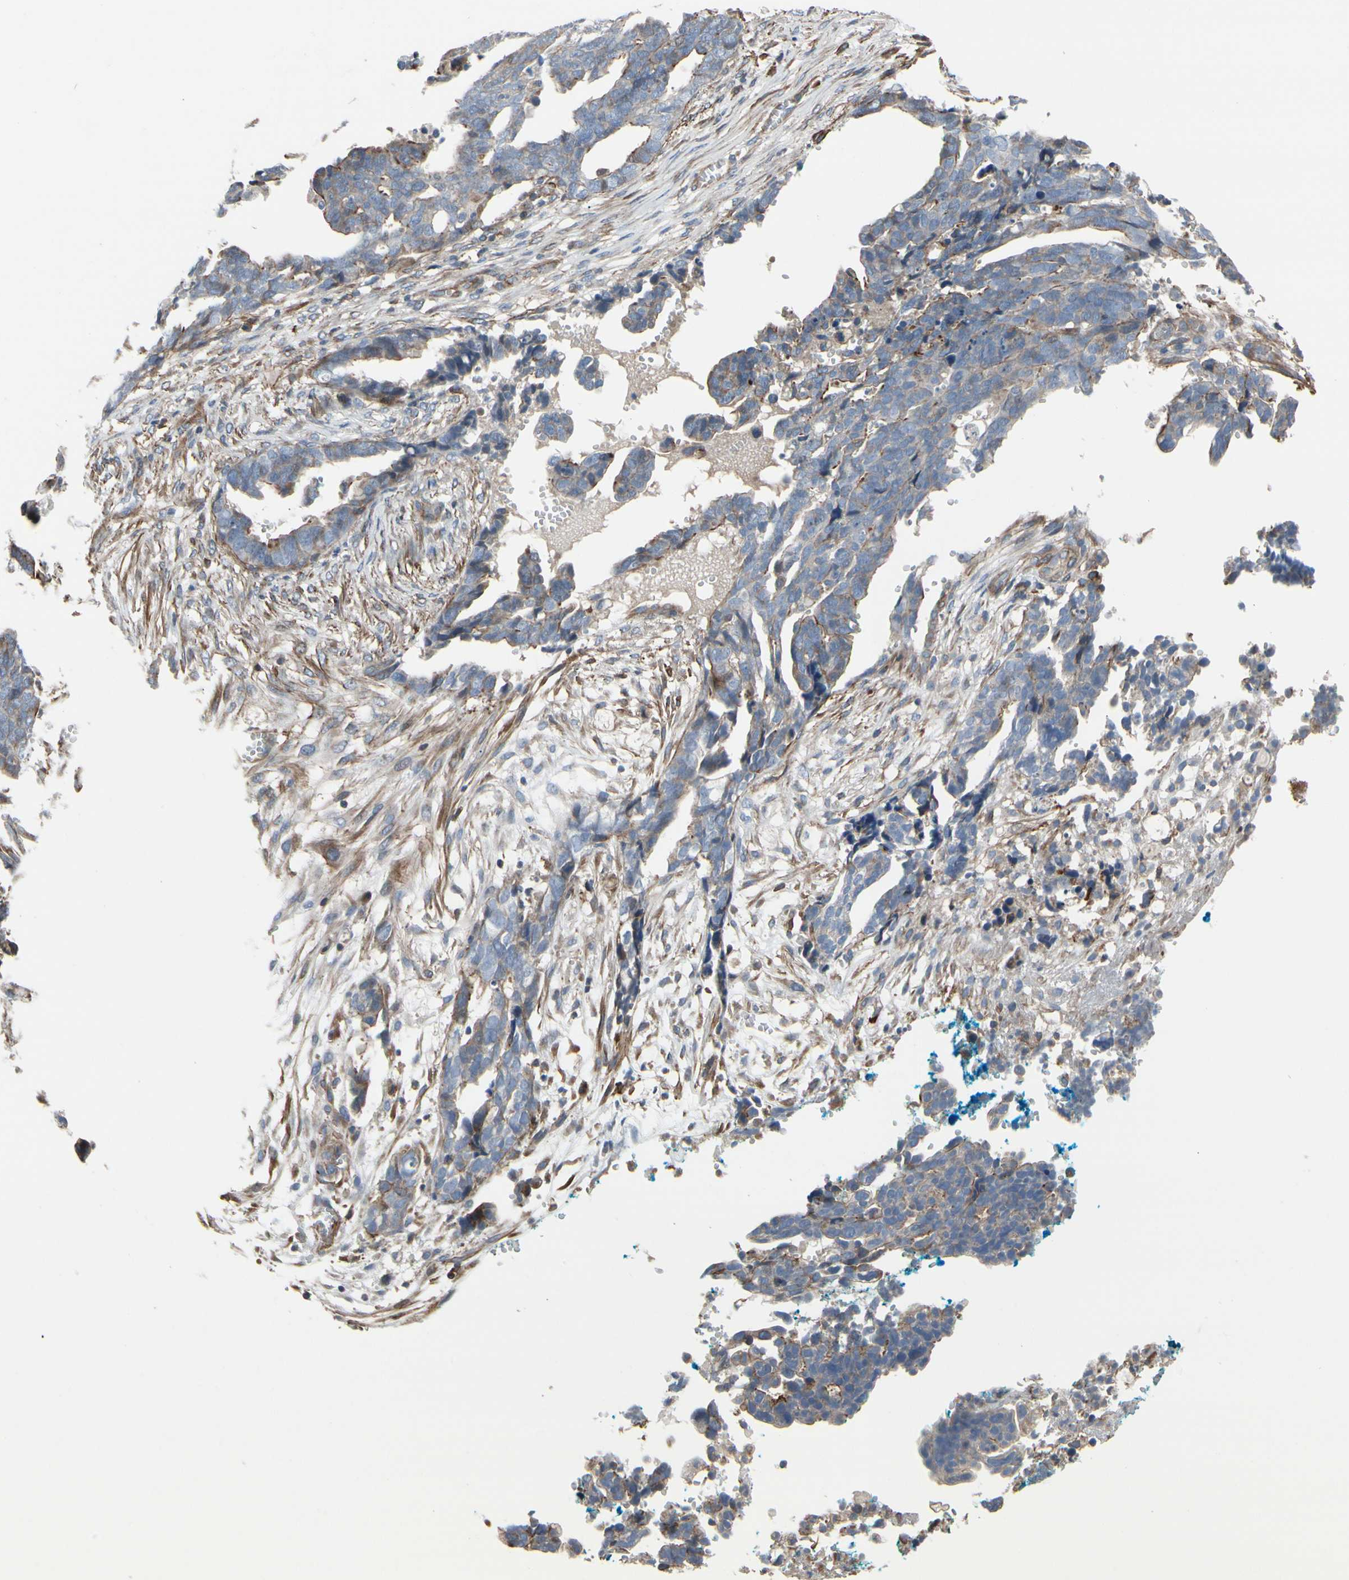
{"staining": {"intensity": "weak", "quantity": "<25%", "location": "cytoplasmic/membranous"}, "tissue": "ovarian cancer", "cell_type": "Tumor cells", "image_type": "cancer", "snomed": [{"axis": "morphology", "description": "Normal tissue, NOS"}, {"axis": "morphology", "description": "Cystadenocarcinoma, serous, NOS"}, {"axis": "topography", "description": "Fallopian tube"}, {"axis": "topography", "description": "Ovary"}], "caption": "Tumor cells are negative for brown protein staining in serous cystadenocarcinoma (ovarian).", "gene": "TPM1", "patient": {"sex": "female", "age": 56}}